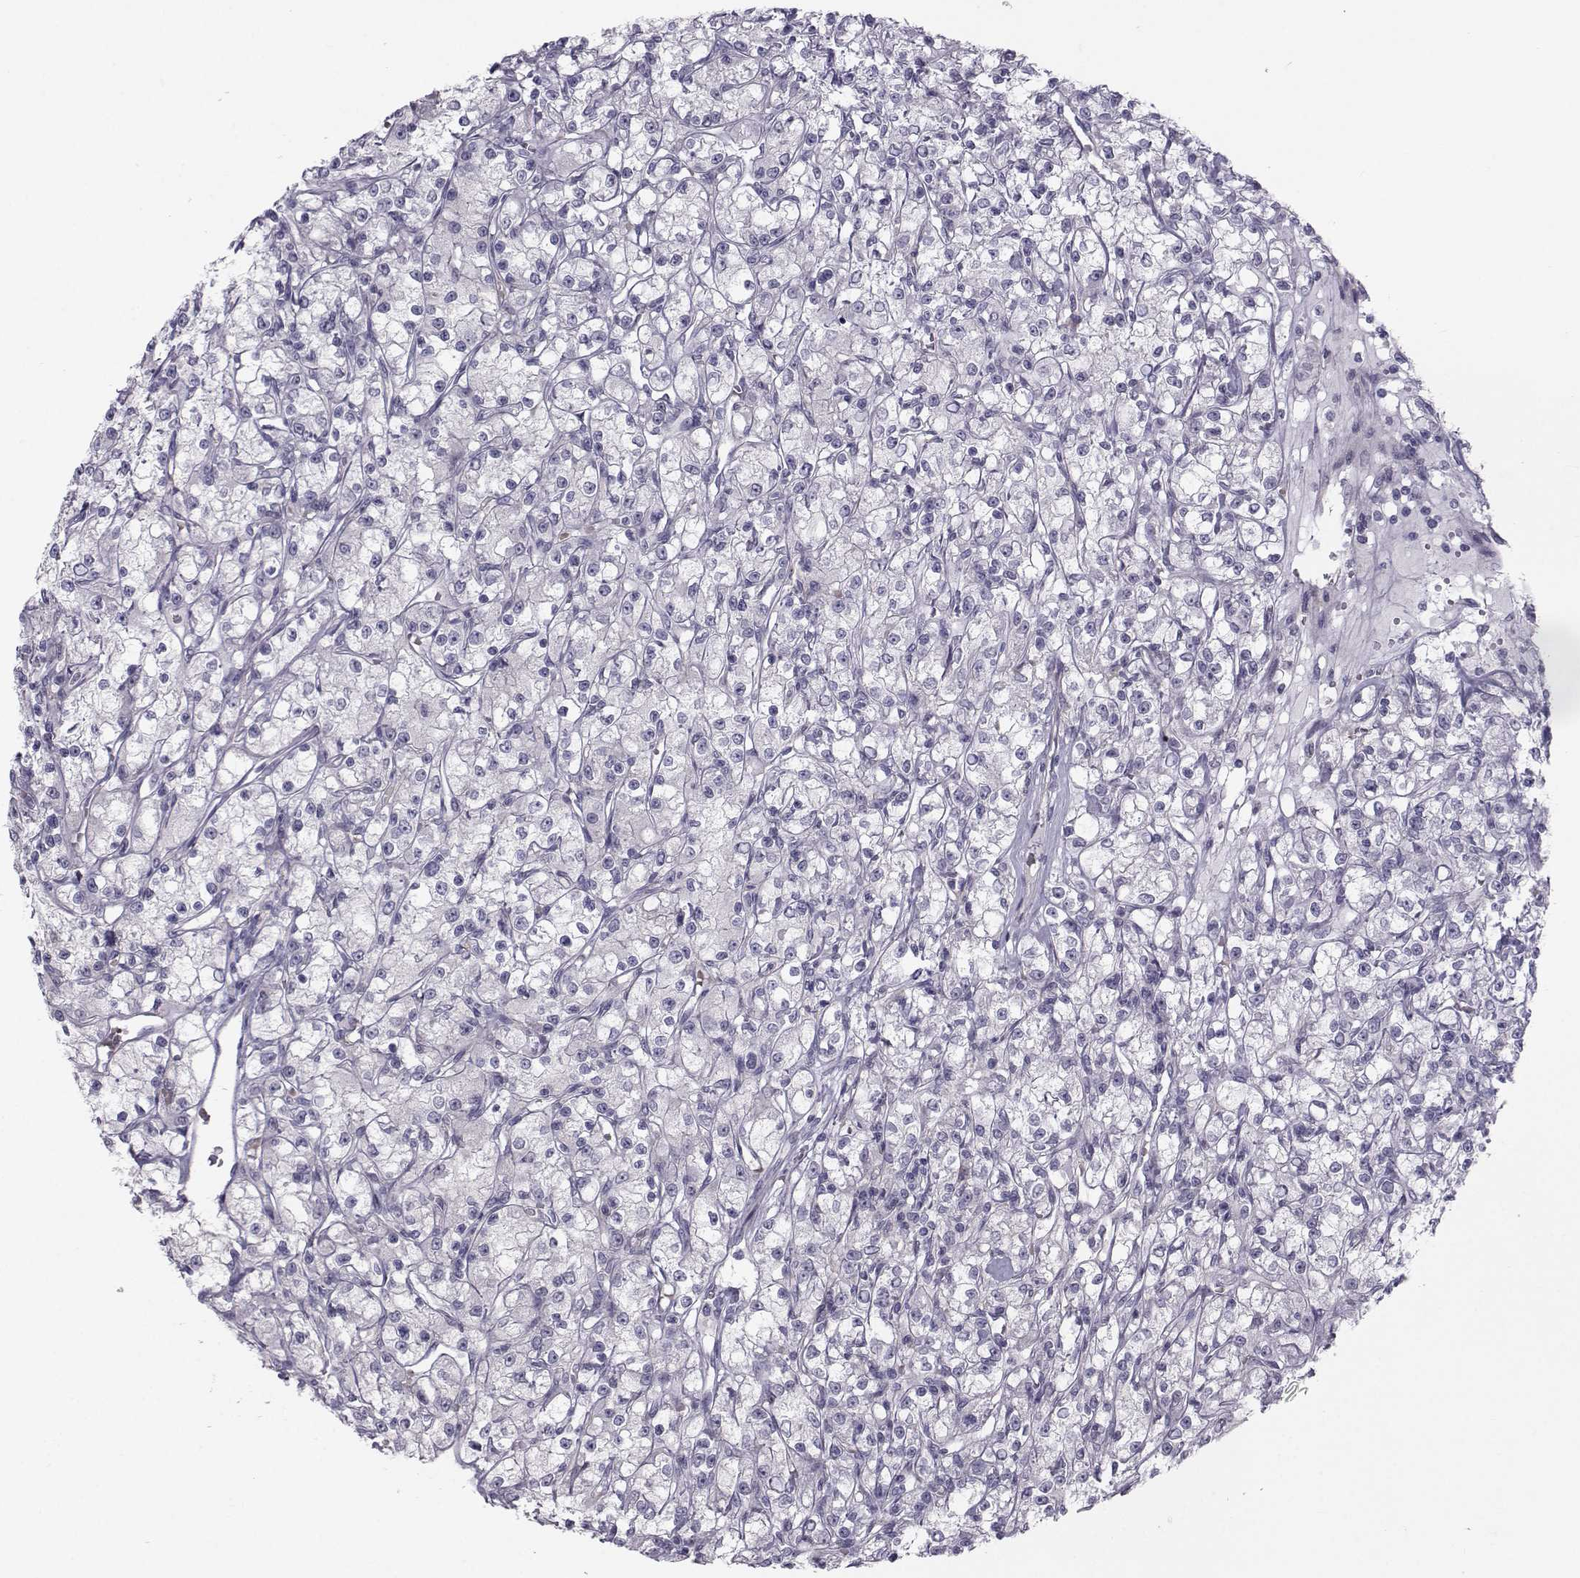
{"staining": {"intensity": "negative", "quantity": "none", "location": "none"}, "tissue": "renal cancer", "cell_type": "Tumor cells", "image_type": "cancer", "snomed": [{"axis": "morphology", "description": "Adenocarcinoma, NOS"}, {"axis": "topography", "description": "Kidney"}], "caption": "Human adenocarcinoma (renal) stained for a protein using immunohistochemistry exhibits no positivity in tumor cells.", "gene": "GARIN3", "patient": {"sex": "female", "age": 59}}